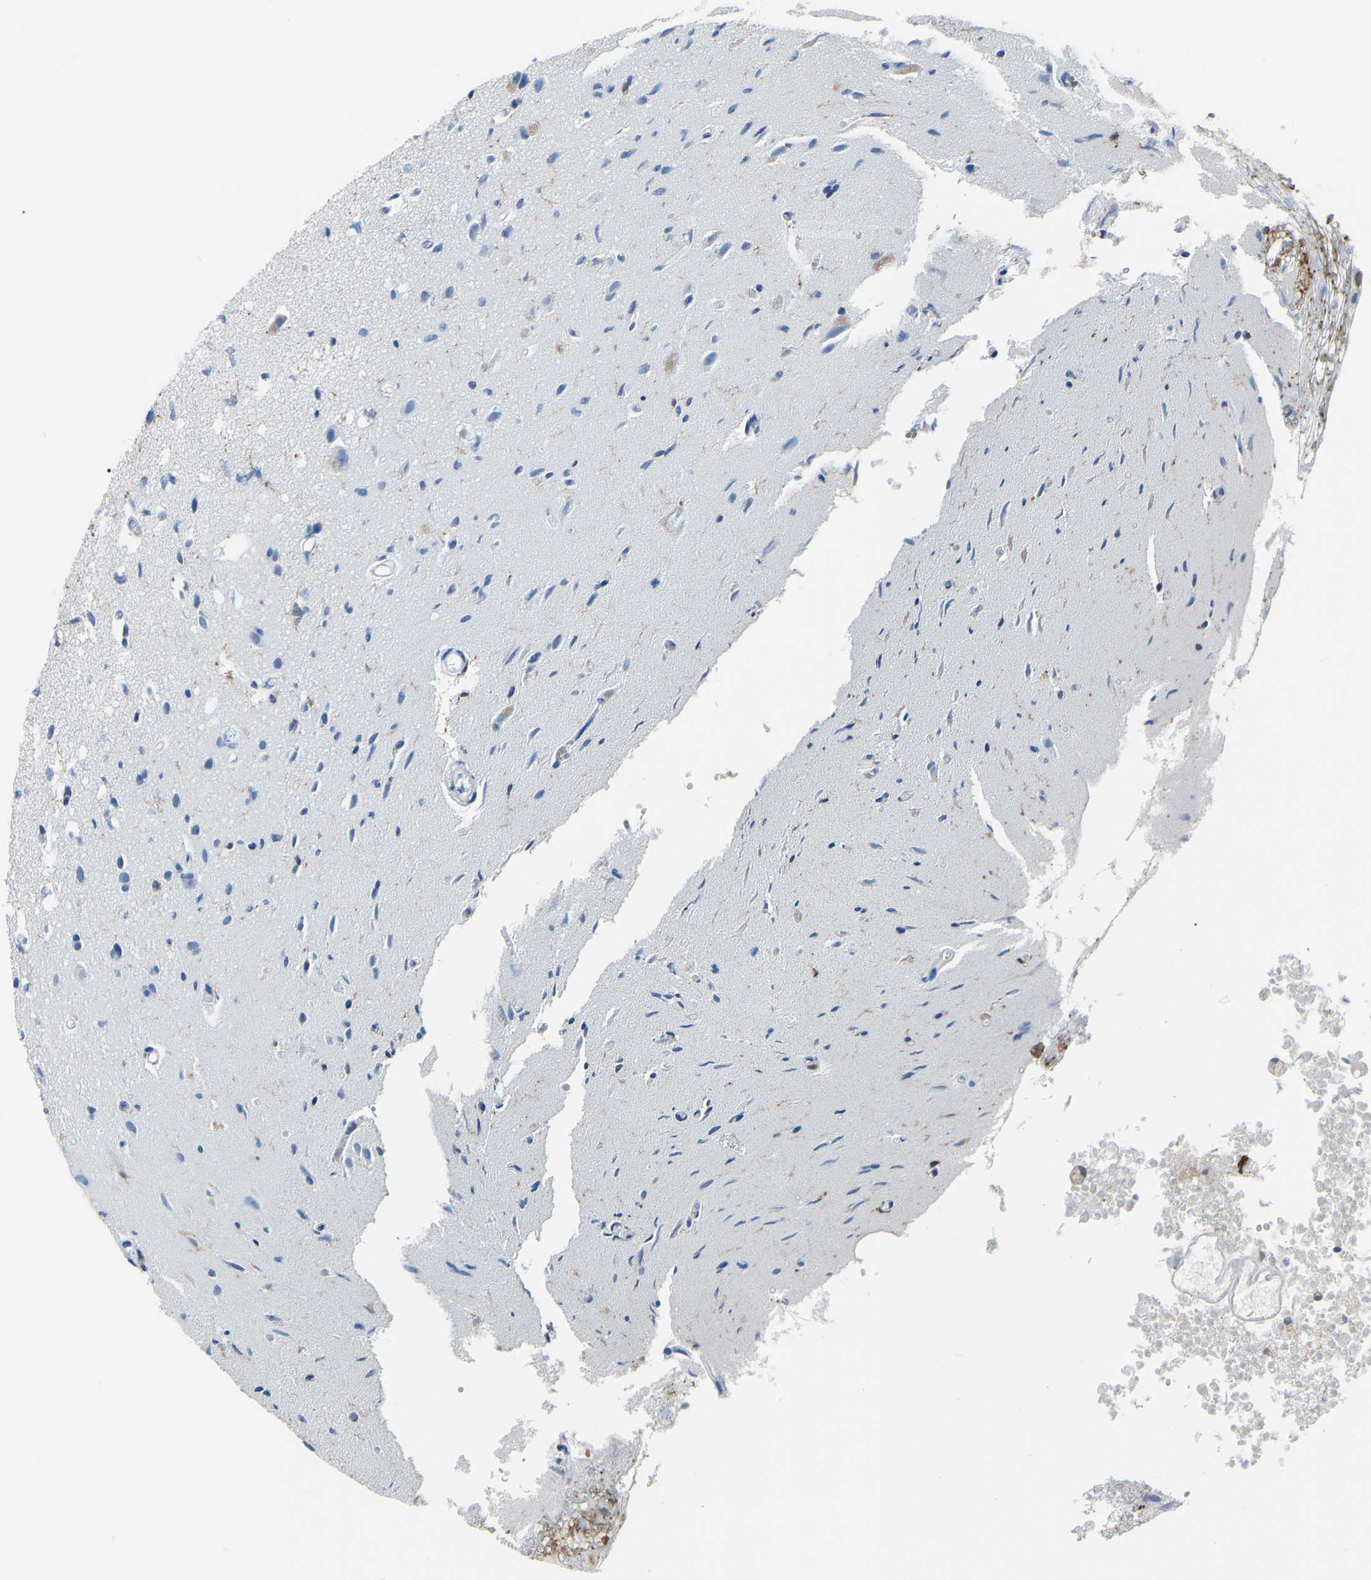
{"staining": {"intensity": "negative", "quantity": "none", "location": "none"}, "tissue": "glioma", "cell_type": "Tumor cells", "image_type": "cancer", "snomed": [{"axis": "morphology", "description": "Glioma, malignant, High grade"}, {"axis": "topography", "description": "Brain"}], "caption": "DAB (3,3'-diaminobenzidine) immunohistochemical staining of human glioma exhibits no significant expression in tumor cells.", "gene": "ARHGAP45", "patient": {"sex": "female", "age": 59}}